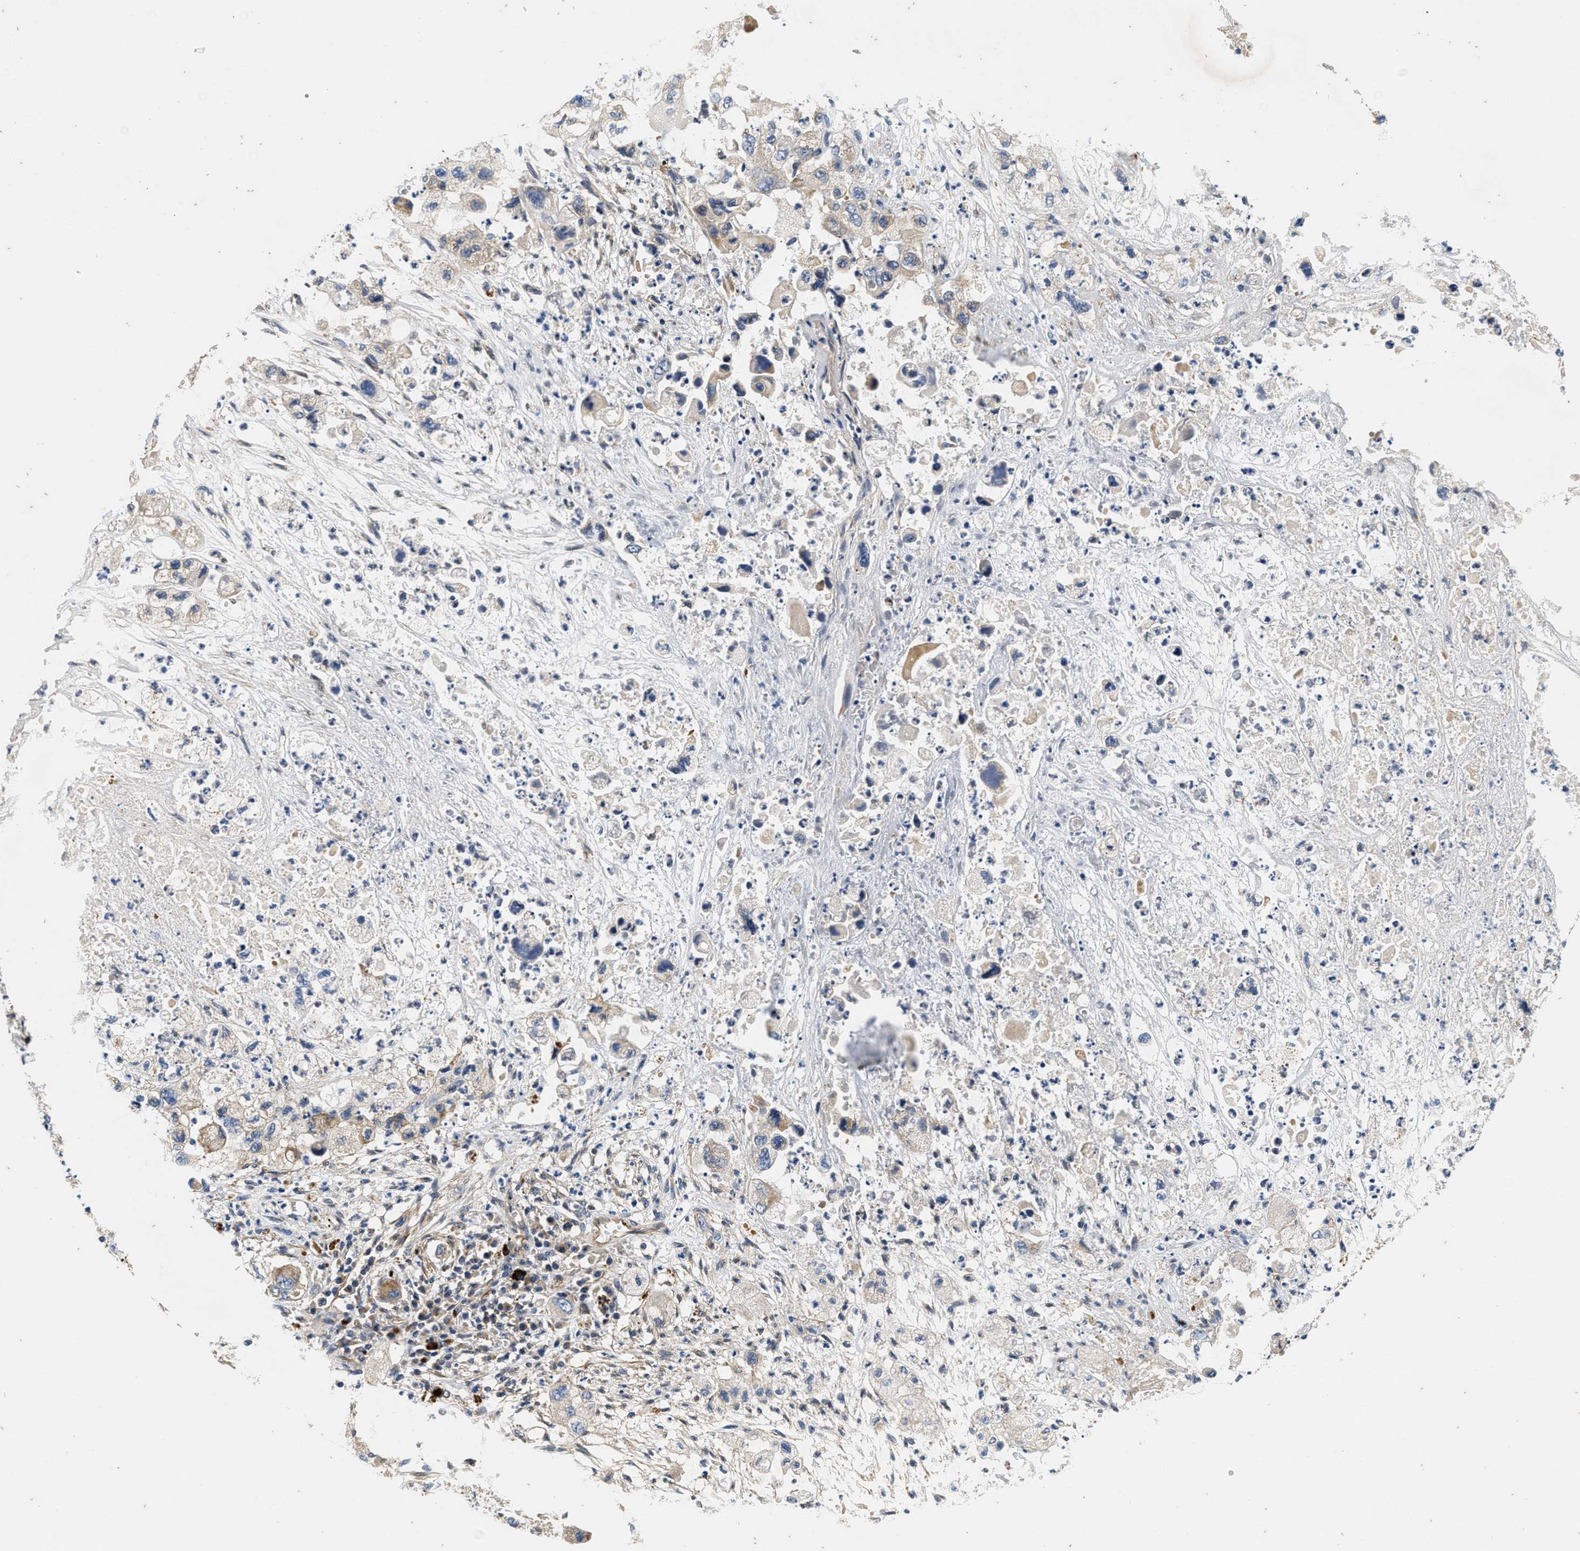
{"staining": {"intensity": "weak", "quantity": ">75%", "location": "cytoplasmic/membranous"}, "tissue": "pancreatic cancer", "cell_type": "Tumor cells", "image_type": "cancer", "snomed": [{"axis": "morphology", "description": "Adenocarcinoma, NOS"}, {"axis": "topography", "description": "Pancreas"}], "caption": "The immunohistochemical stain shows weak cytoplasmic/membranous expression in tumor cells of pancreatic cancer (adenocarcinoma) tissue. (DAB (3,3'-diaminobenzidine) = brown stain, brightfield microscopy at high magnification).", "gene": "NME6", "patient": {"sex": "female", "age": 78}}